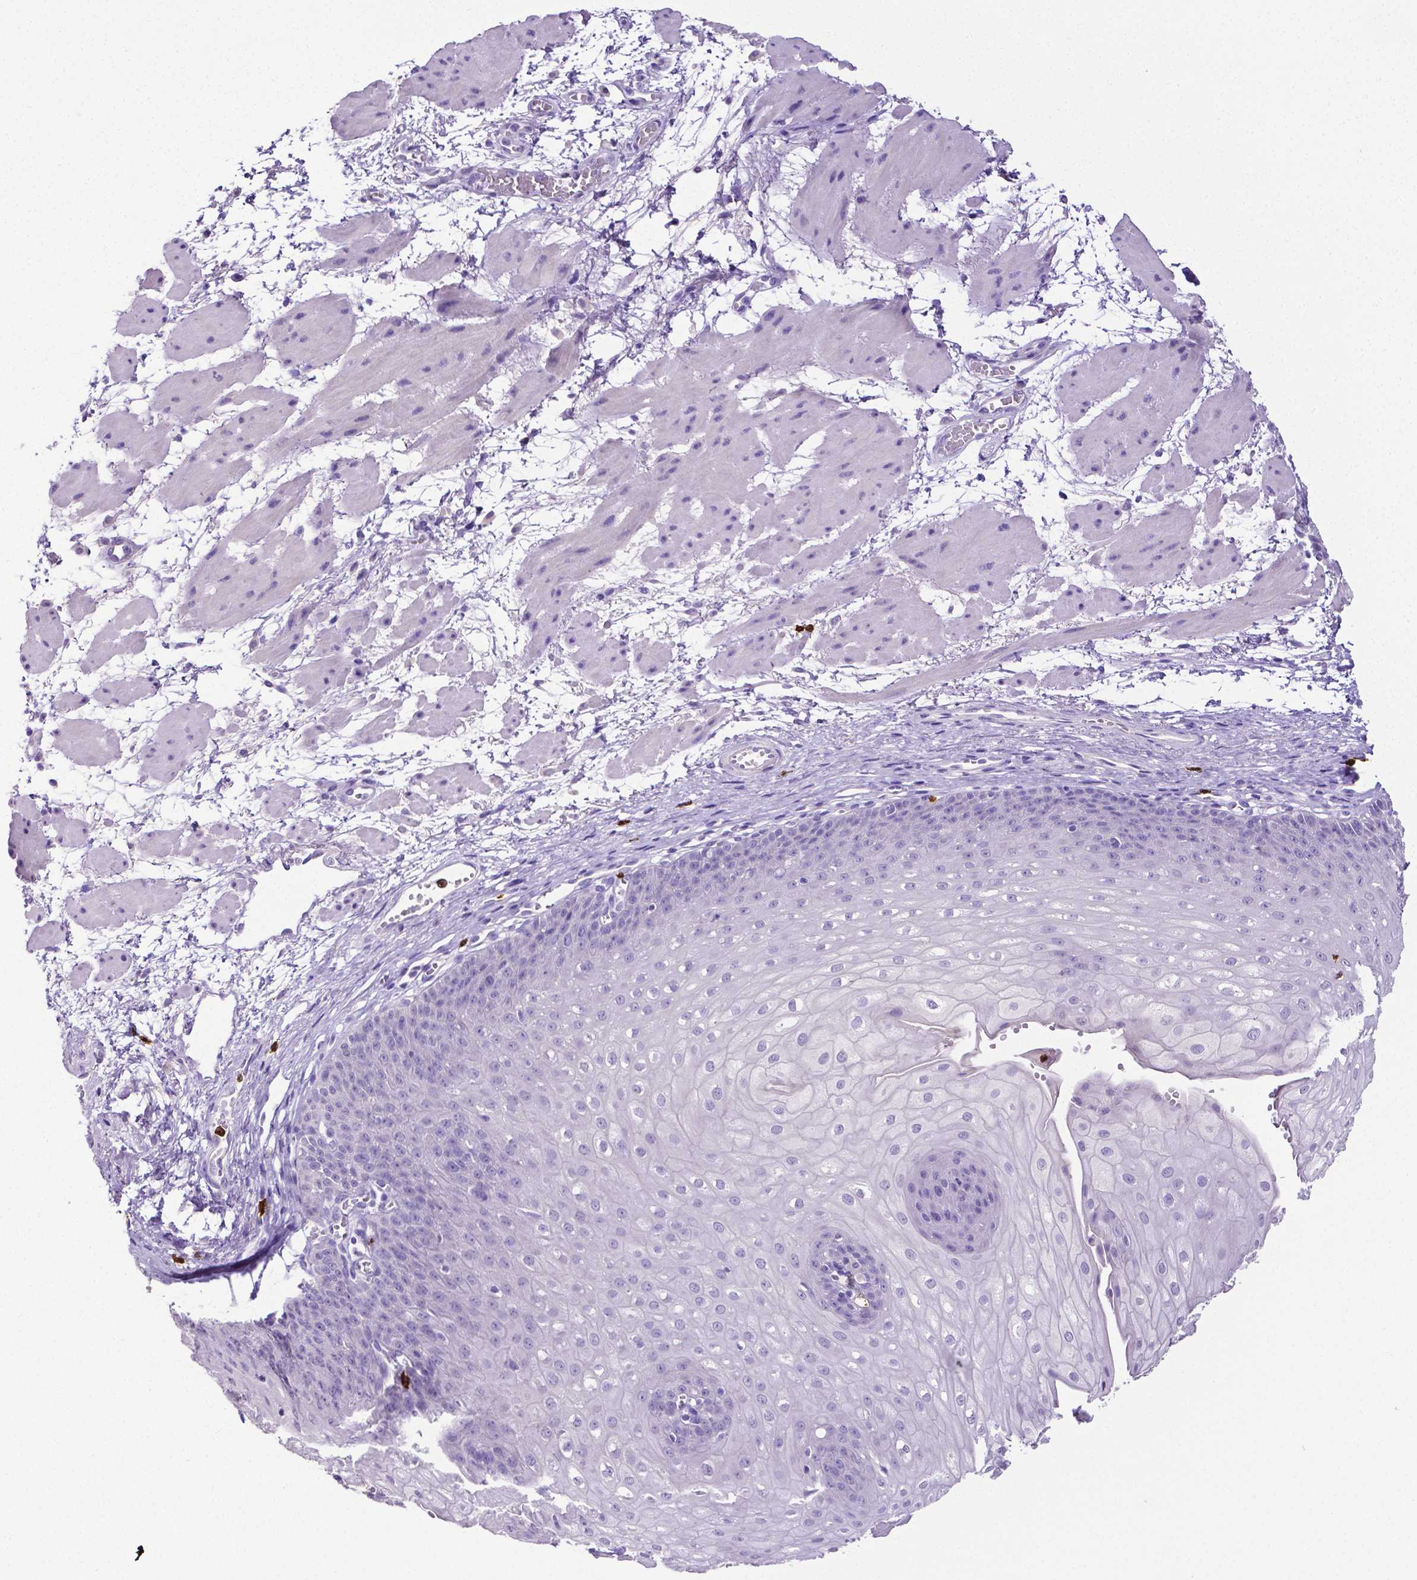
{"staining": {"intensity": "negative", "quantity": "none", "location": "none"}, "tissue": "esophagus", "cell_type": "Squamous epithelial cells", "image_type": "normal", "snomed": [{"axis": "morphology", "description": "Normal tissue, NOS"}, {"axis": "topography", "description": "Esophagus"}], "caption": "Immunohistochemistry image of benign human esophagus stained for a protein (brown), which displays no expression in squamous epithelial cells. (DAB (3,3'-diaminobenzidine) IHC, high magnification).", "gene": "MMP9", "patient": {"sex": "male", "age": 71}}